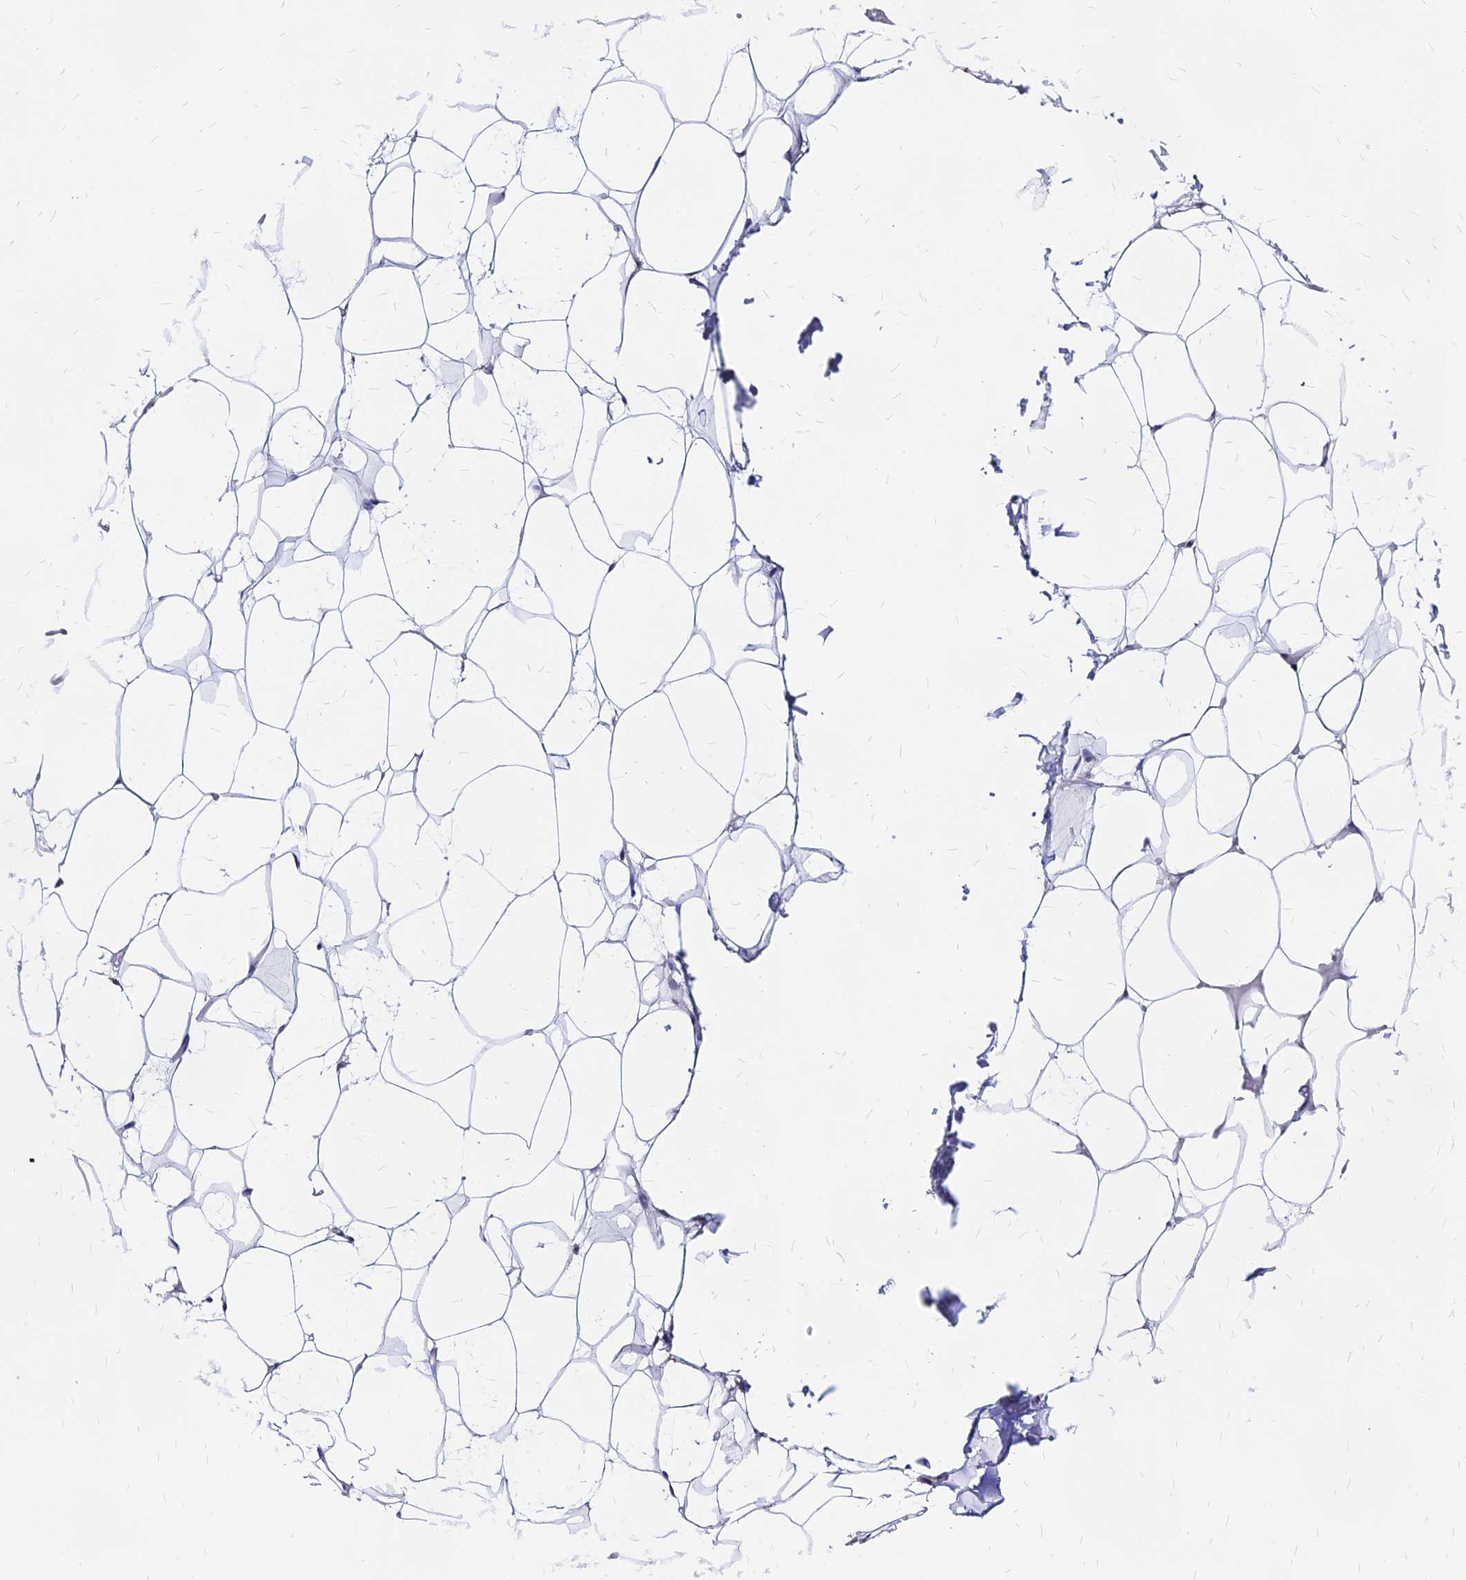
{"staining": {"intensity": "moderate", "quantity": ">75%", "location": "nuclear"}, "tissue": "adipose tissue", "cell_type": "Adipocytes", "image_type": "normal", "snomed": [{"axis": "morphology", "description": "Normal tissue, NOS"}, {"axis": "topography", "description": "Breast"}, {"axis": "topography", "description": "Adipose tissue"}], "caption": "An immunohistochemistry micrograph of benign tissue is shown. Protein staining in brown highlights moderate nuclear positivity in adipose tissue within adipocytes.", "gene": "DDX55", "patient": {"sex": "female", "age": 25}}